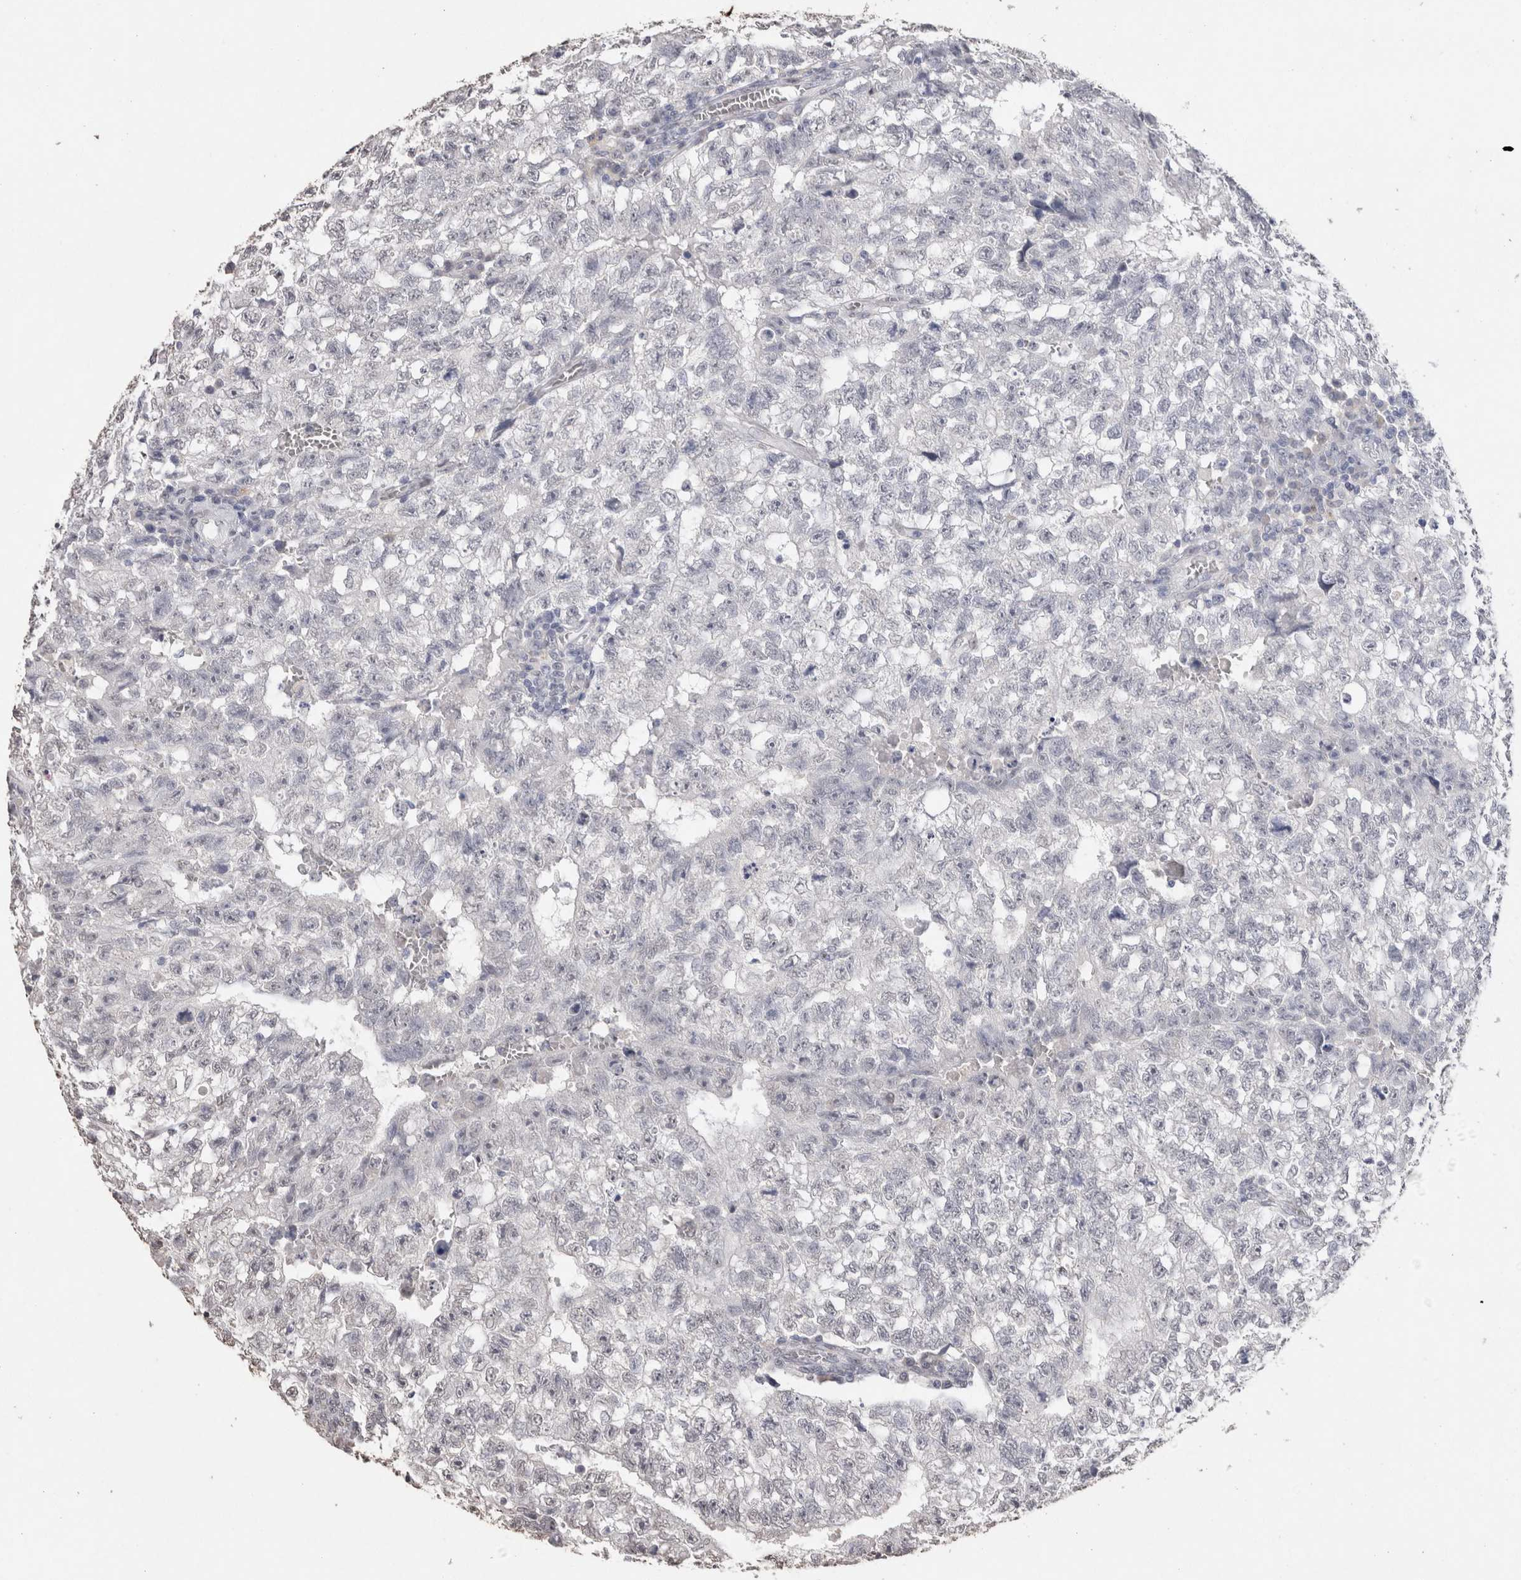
{"staining": {"intensity": "negative", "quantity": "none", "location": "none"}, "tissue": "testis cancer", "cell_type": "Tumor cells", "image_type": "cancer", "snomed": [{"axis": "morphology", "description": "Seminoma, NOS"}, {"axis": "morphology", "description": "Carcinoma, Embryonal, NOS"}, {"axis": "topography", "description": "Testis"}], "caption": "Immunohistochemistry photomicrograph of neoplastic tissue: human testis seminoma stained with DAB (3,3'-diaminobenzidine) shows no significant protein positivity in tumor cells. Brightfield microscopy of immunohistochemistry stained with DAB (3,3'-diaminobenzidine) (brown) and hematoxylin (blue), captured at high magnification.", "gene": "LGALS2", "patient": {"sex": "male", "age": 38}}